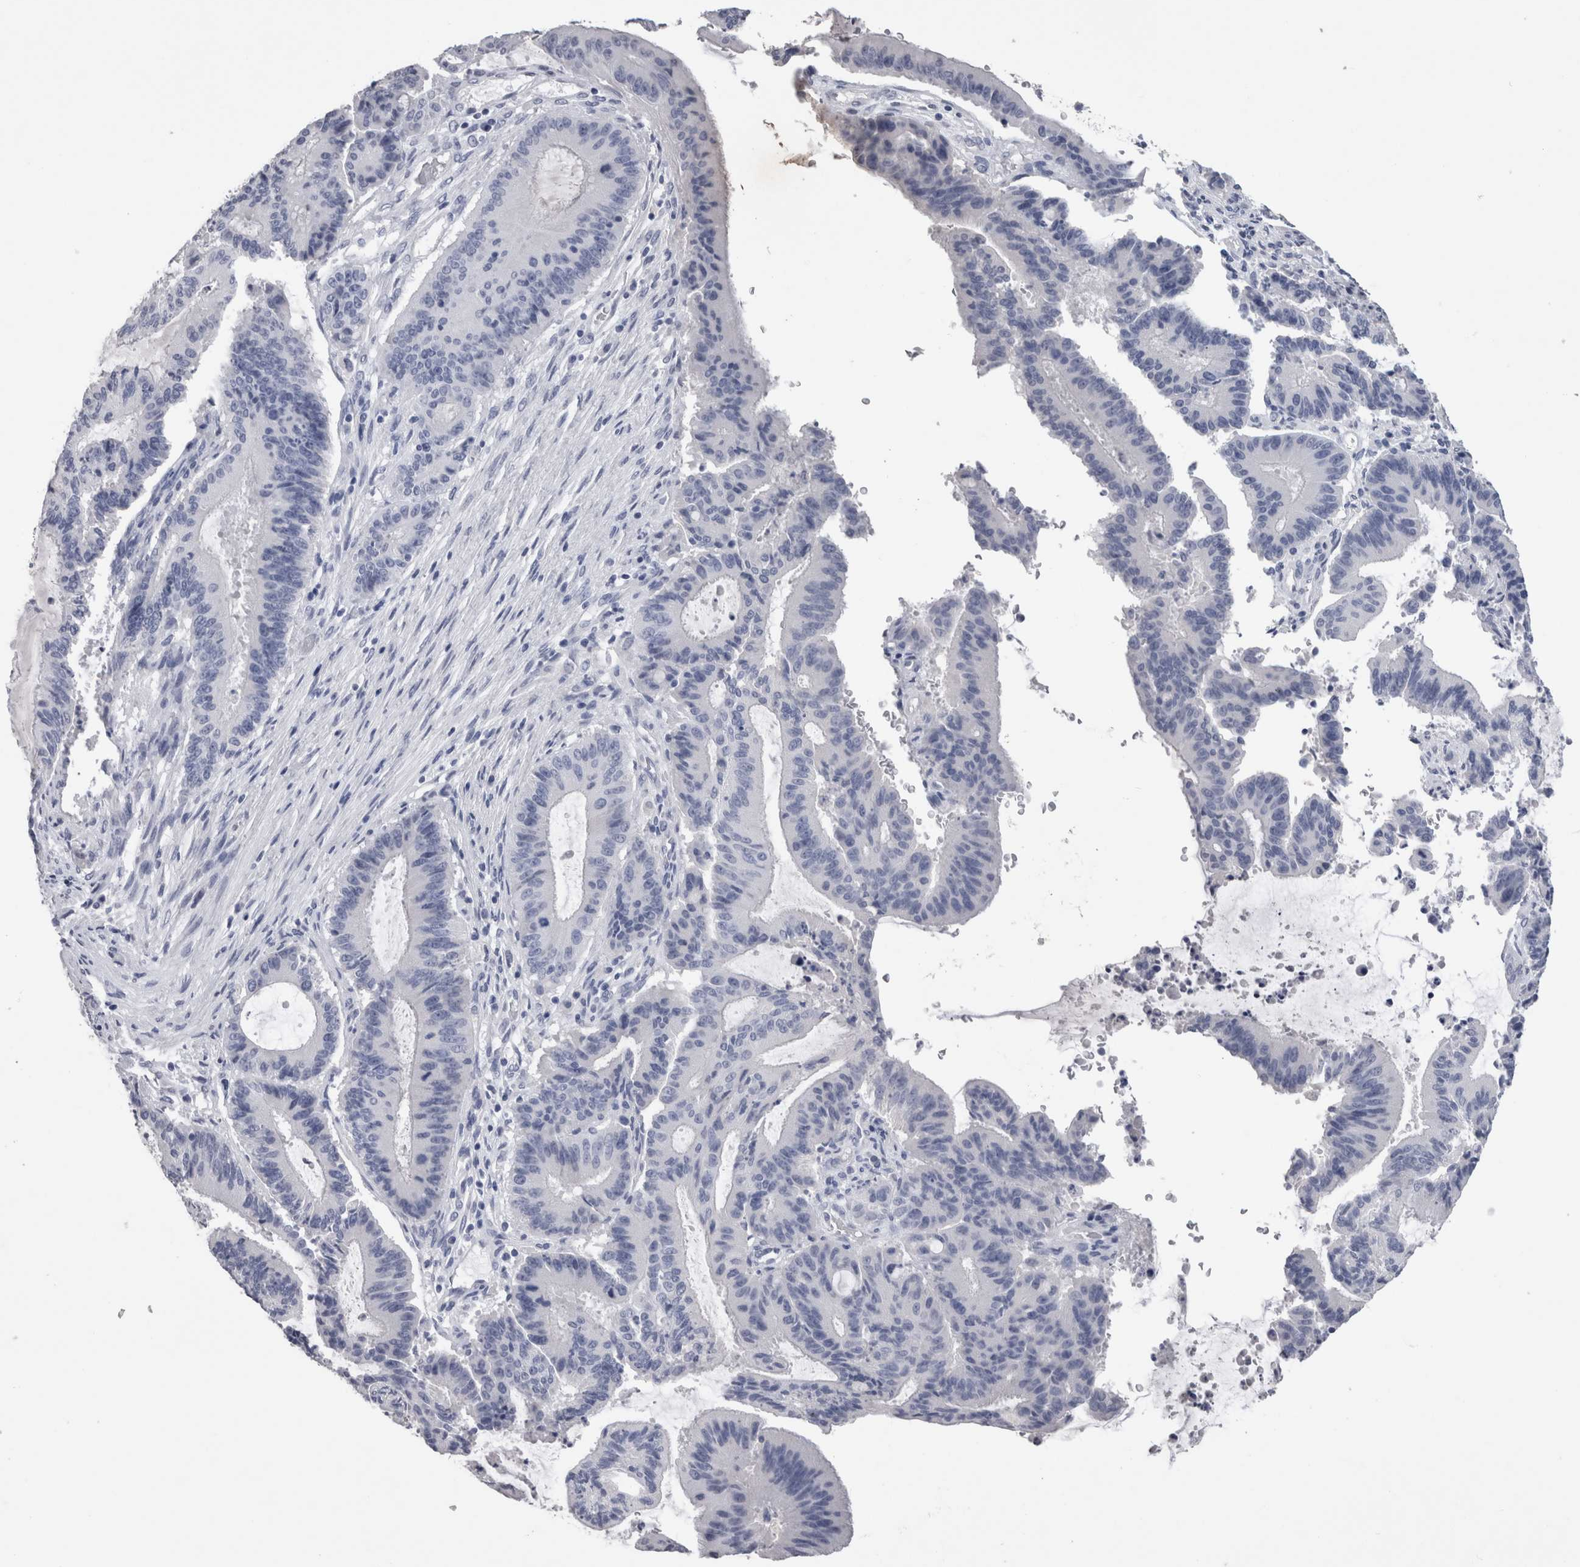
{"staining": {"intensity": "negative", "quantity": "none", "location": "none"}, "tissue": "liver cancer", "cell_type": "Tumor cells", "image_type": "cancer", "snomed": [{"axis": "morphology", "description": "Cholangiocarcinoma"}, {"axis": "topography", "description": "Liver"}], "caption": "Liver cancer was stained to show a protein in brown. There is no significant staining in tumor cells.", "gene": "CA8", "patient": {"sex": "female", "age": 73}}